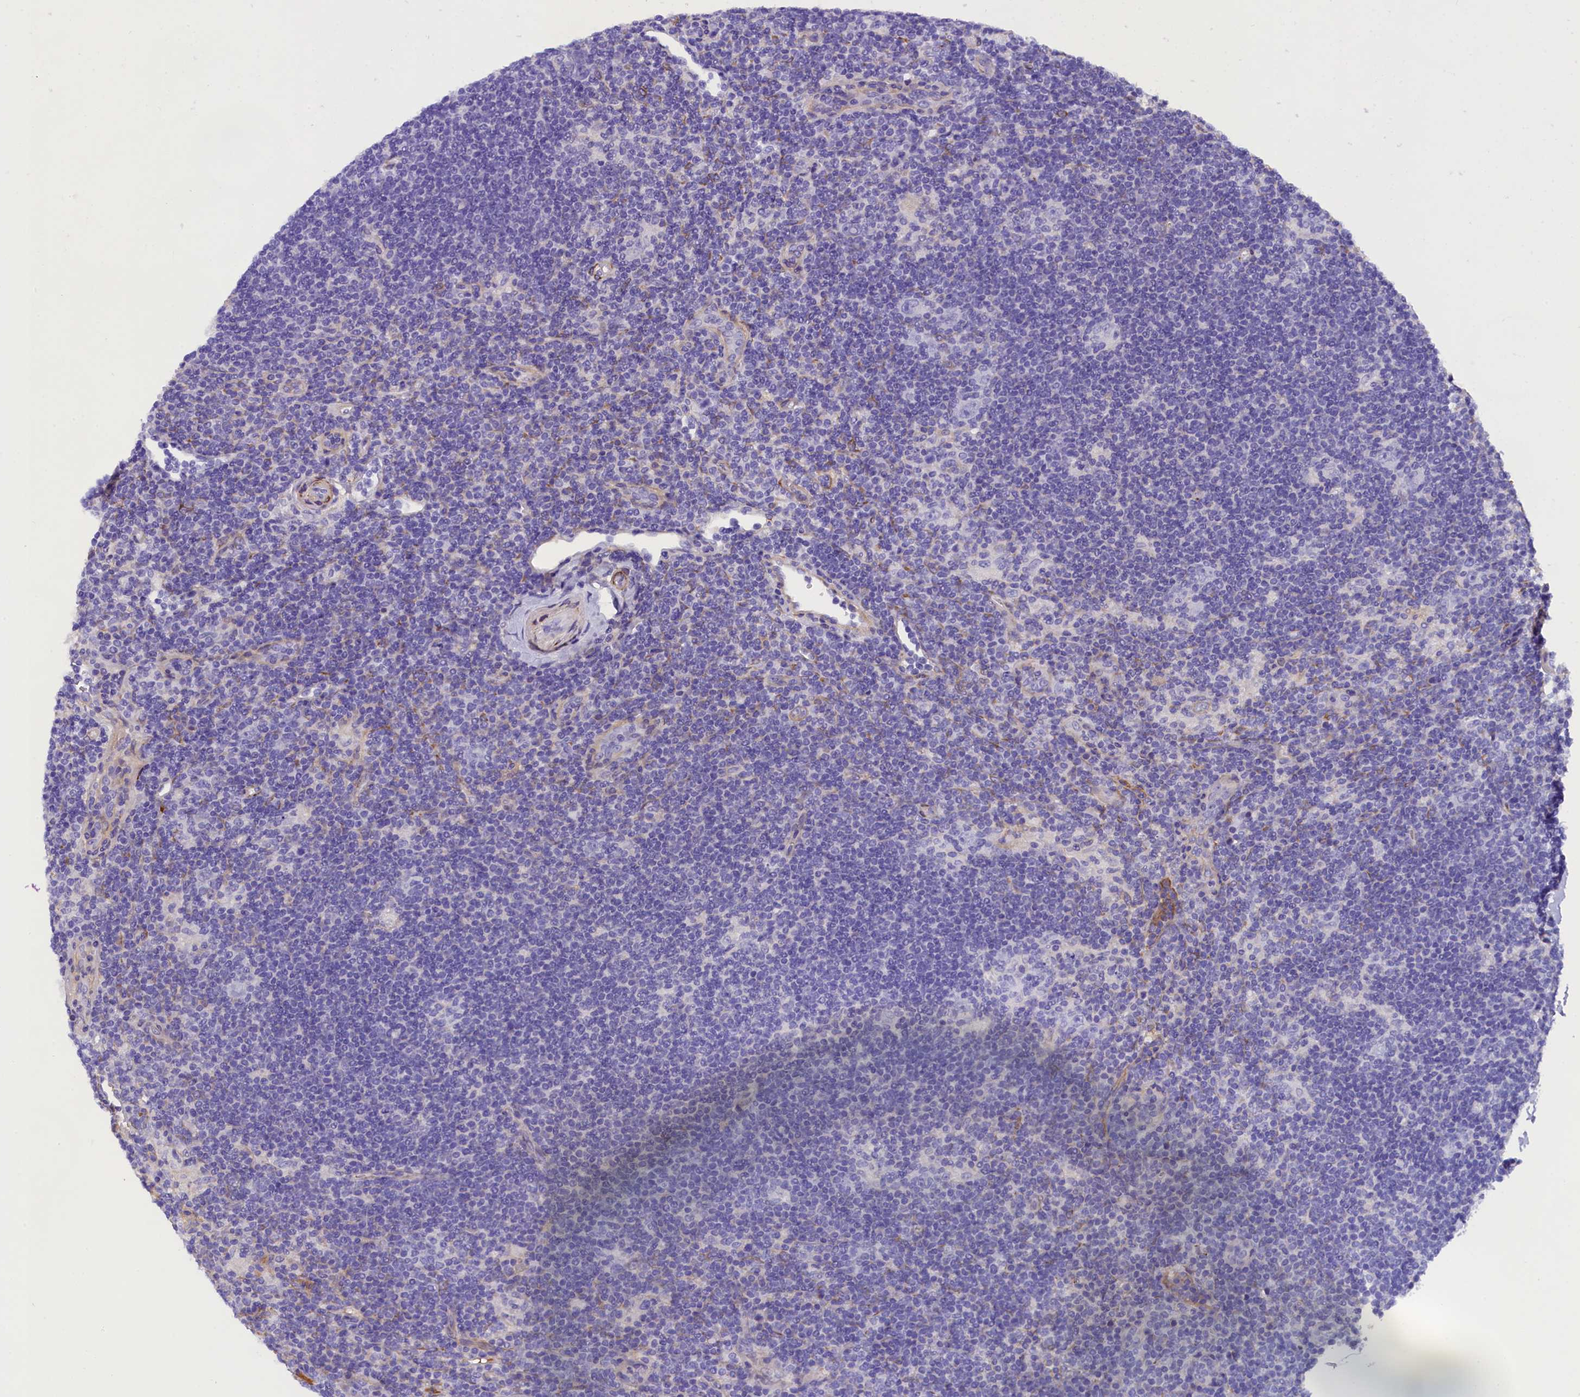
{"staining": {"intensity": "negative", "quantity": "none", "location": "none"}, "tissue": "lymphoma", "cell_type": "Tumor cells", "image_type": "cancer", "snomed": [{"axis": "morphology", "description": "Hodgkin's disease, NOS"}, {"axis": "topography", "description": "Lymph node"}], "caption": "Immunohistochemical staining of human Hodgkin's disease exhibits no significant expression in tumor cells.", "gene": "SOD3", "patient": {"sex": "female", "age": 57}}